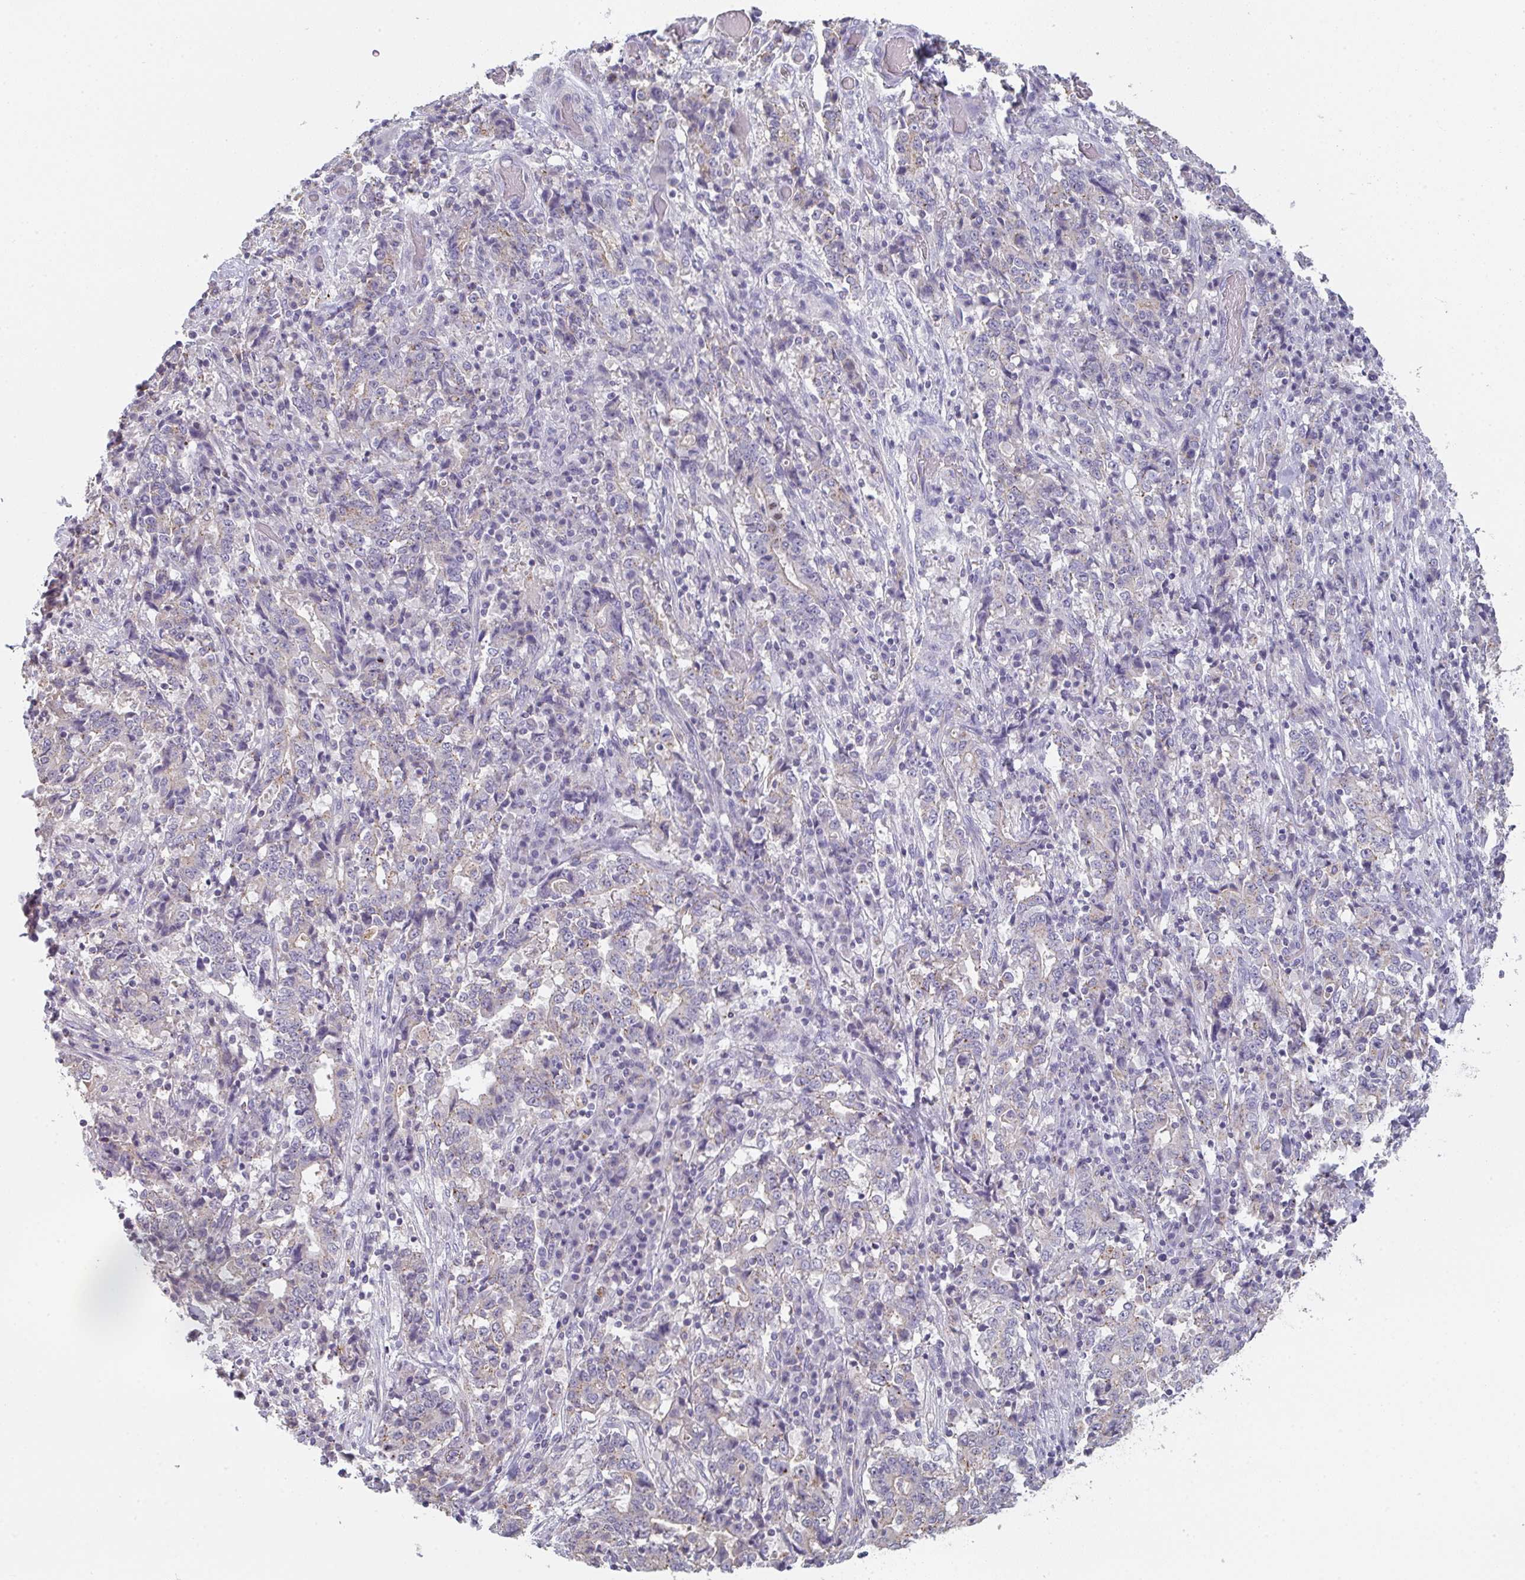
{"staining": {"intensity": "weak", "quantity": "<25%", "location": "cytoplasmic/membranous"}, "tissue": "stomach cancer", "cell_type": "Tumor cells", "image_type": "cancer", "snomed": [{"axis": "morphology", "description": "Normal tissue, NOS"}, {"axis": "morphology", "description": "Adenocarcinoma, NOS"}, {"axis": "topography", "description": "Stomach, upper"}, {"axis": "topography", "description": "Stomach"}], "caption": "High magnification brightfield microscopy of stomach cancer (adenocarcinoma) stained with DAB (brown) and counterstained with hematoxylin (blue): tumor cells show no significant staining. The staining was performed using DAB (3,3'-diaminobenzidine) to visualize the protein expression in brown, while the nuclei were stained in blue with hematoxylin (Magnification: 20x).", "gene": "CHMP5", "patient": {"sex": "male", "age": 59}}